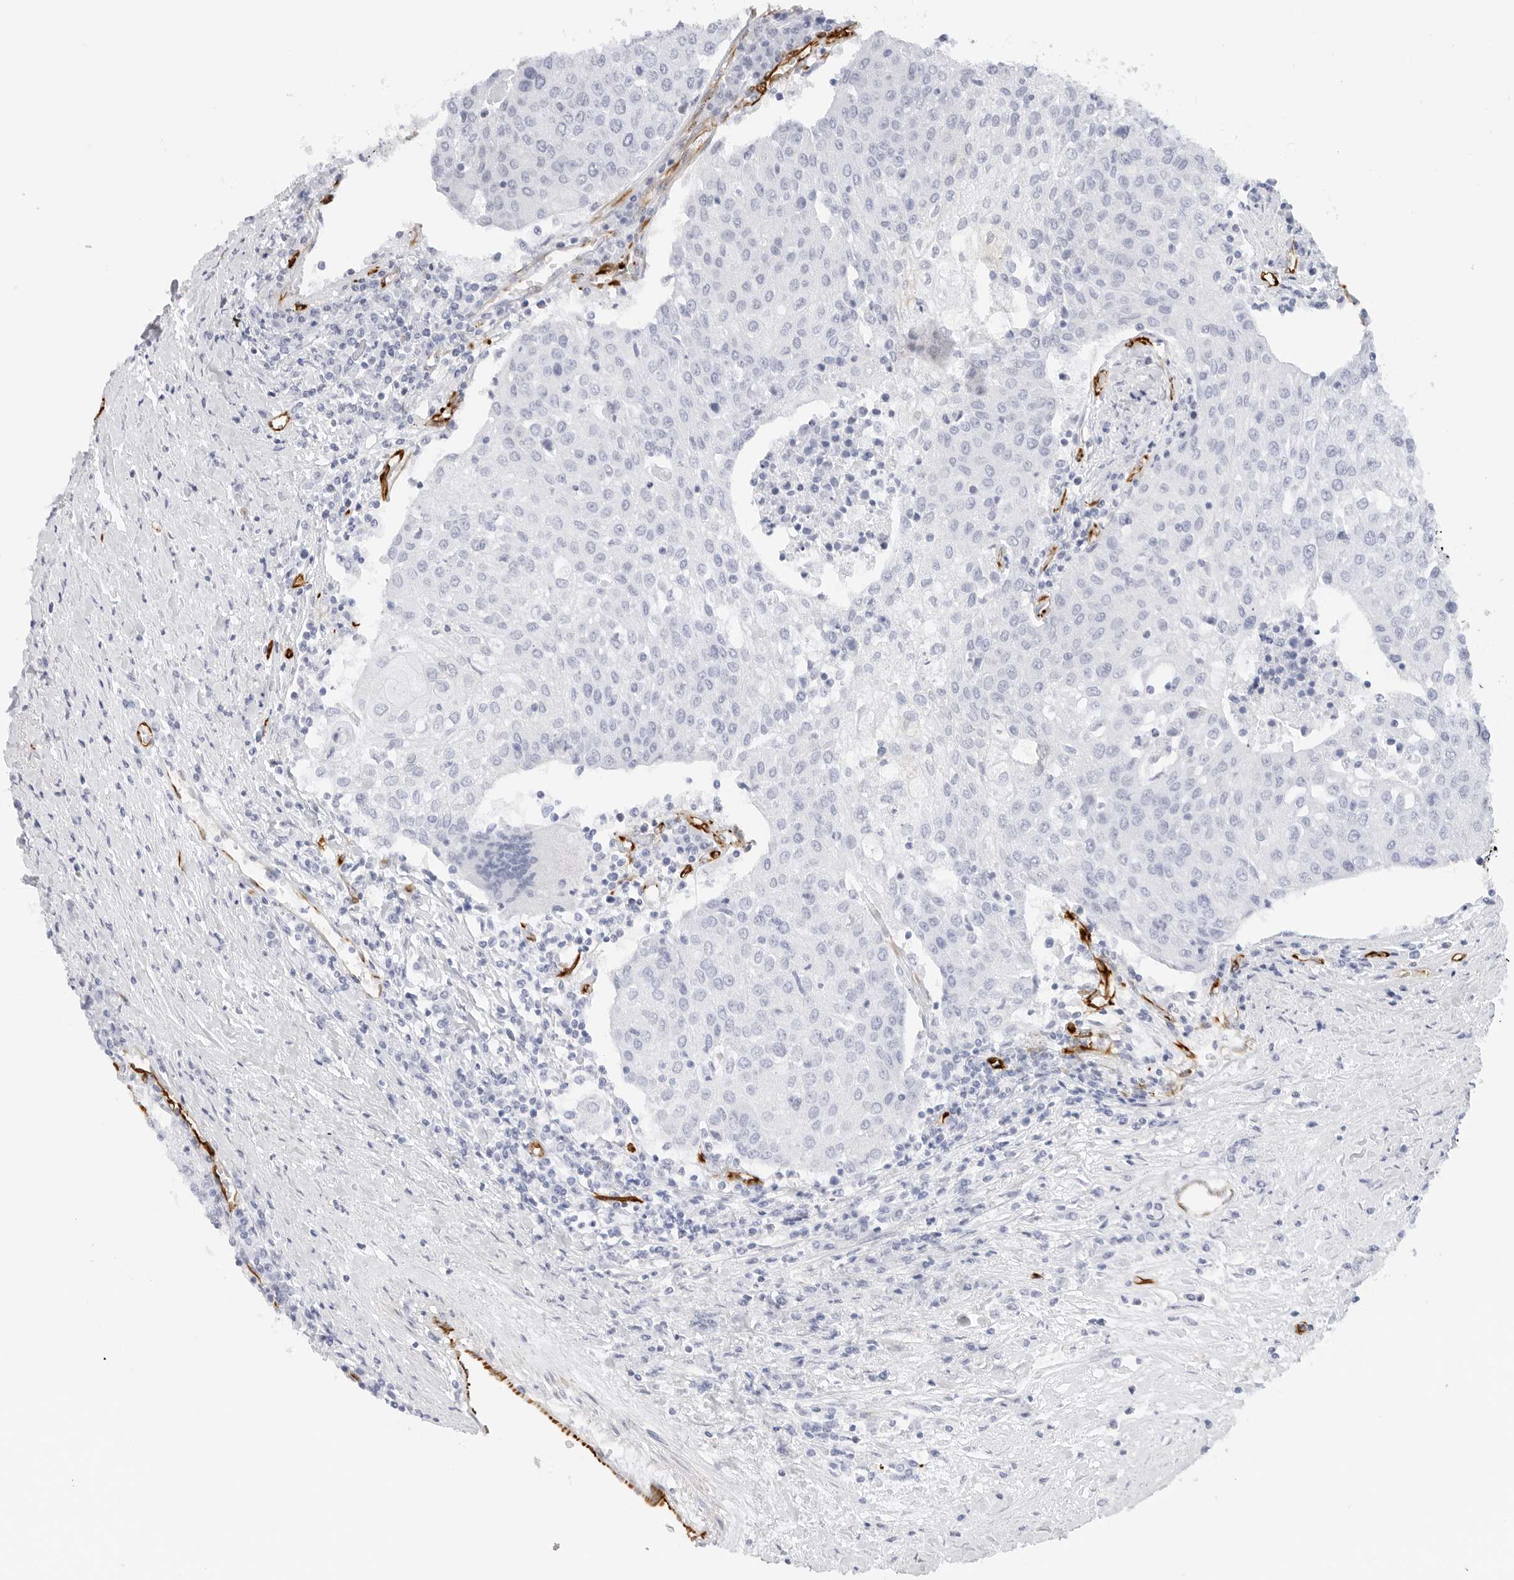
{"staining": {"intensity": "negative", "quantity": "none", "location": "none"}, "tissue": "urothelial cancer", "cell_type": "Tumor cells", "image_type": "cancer", "snomed": [{"axis": "morphology", "description": "Urothelial carcinoma, High grade"}, {"axis": "topography", "description": "Urinary bladder"}], "caption": "Tumor cells are negative for protein expression in human urothelial carcinoma (high-grade). The staining was performed using DAB to visualize the protein expression in brown, while the nuclei were stained in blue with hematoxylin (Magnification: 20x).", "gene": "NES", "patient": {"sex": "female", "age": 85}}